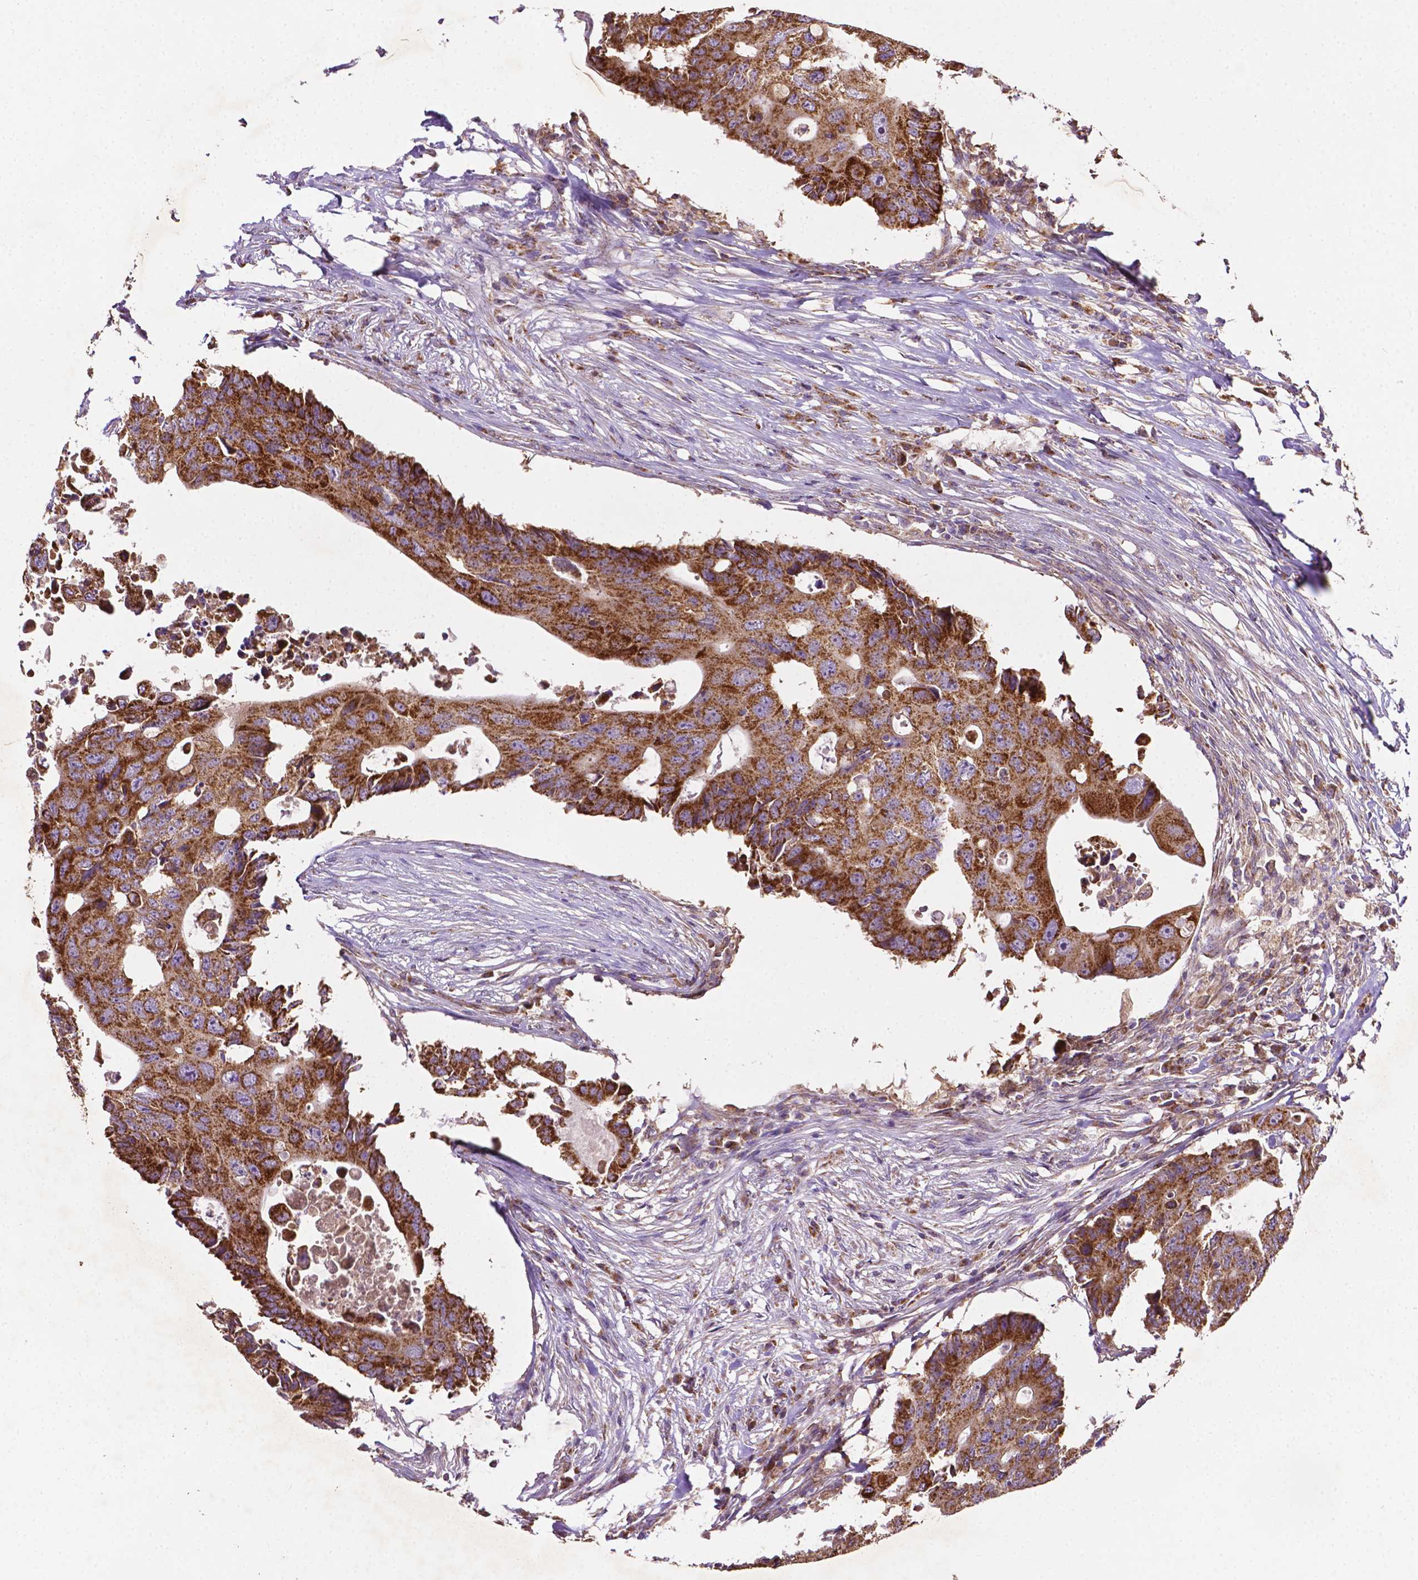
{"staining": {"intensity": "strong", "quantity": ">75%", "location": "cytoplasmic/membranous"}, "tissue": "colorectal cancer", "cell_type": "Tumor cells", "image_type": "cancer", "snomed": [{"axis": "morphology", "description": "Adenocarcinoma, NOS"}, {"axis": "topography", "description": "Colon"}], "caption": "Adenocarcinoma (colorectal) stained for a protein (brown) reveals strong cytoplasmic/membranous positive expression in about >75% of tumor cells.", "gene": "ILVBL", "patient": {"sex": "male", "age": 71}}